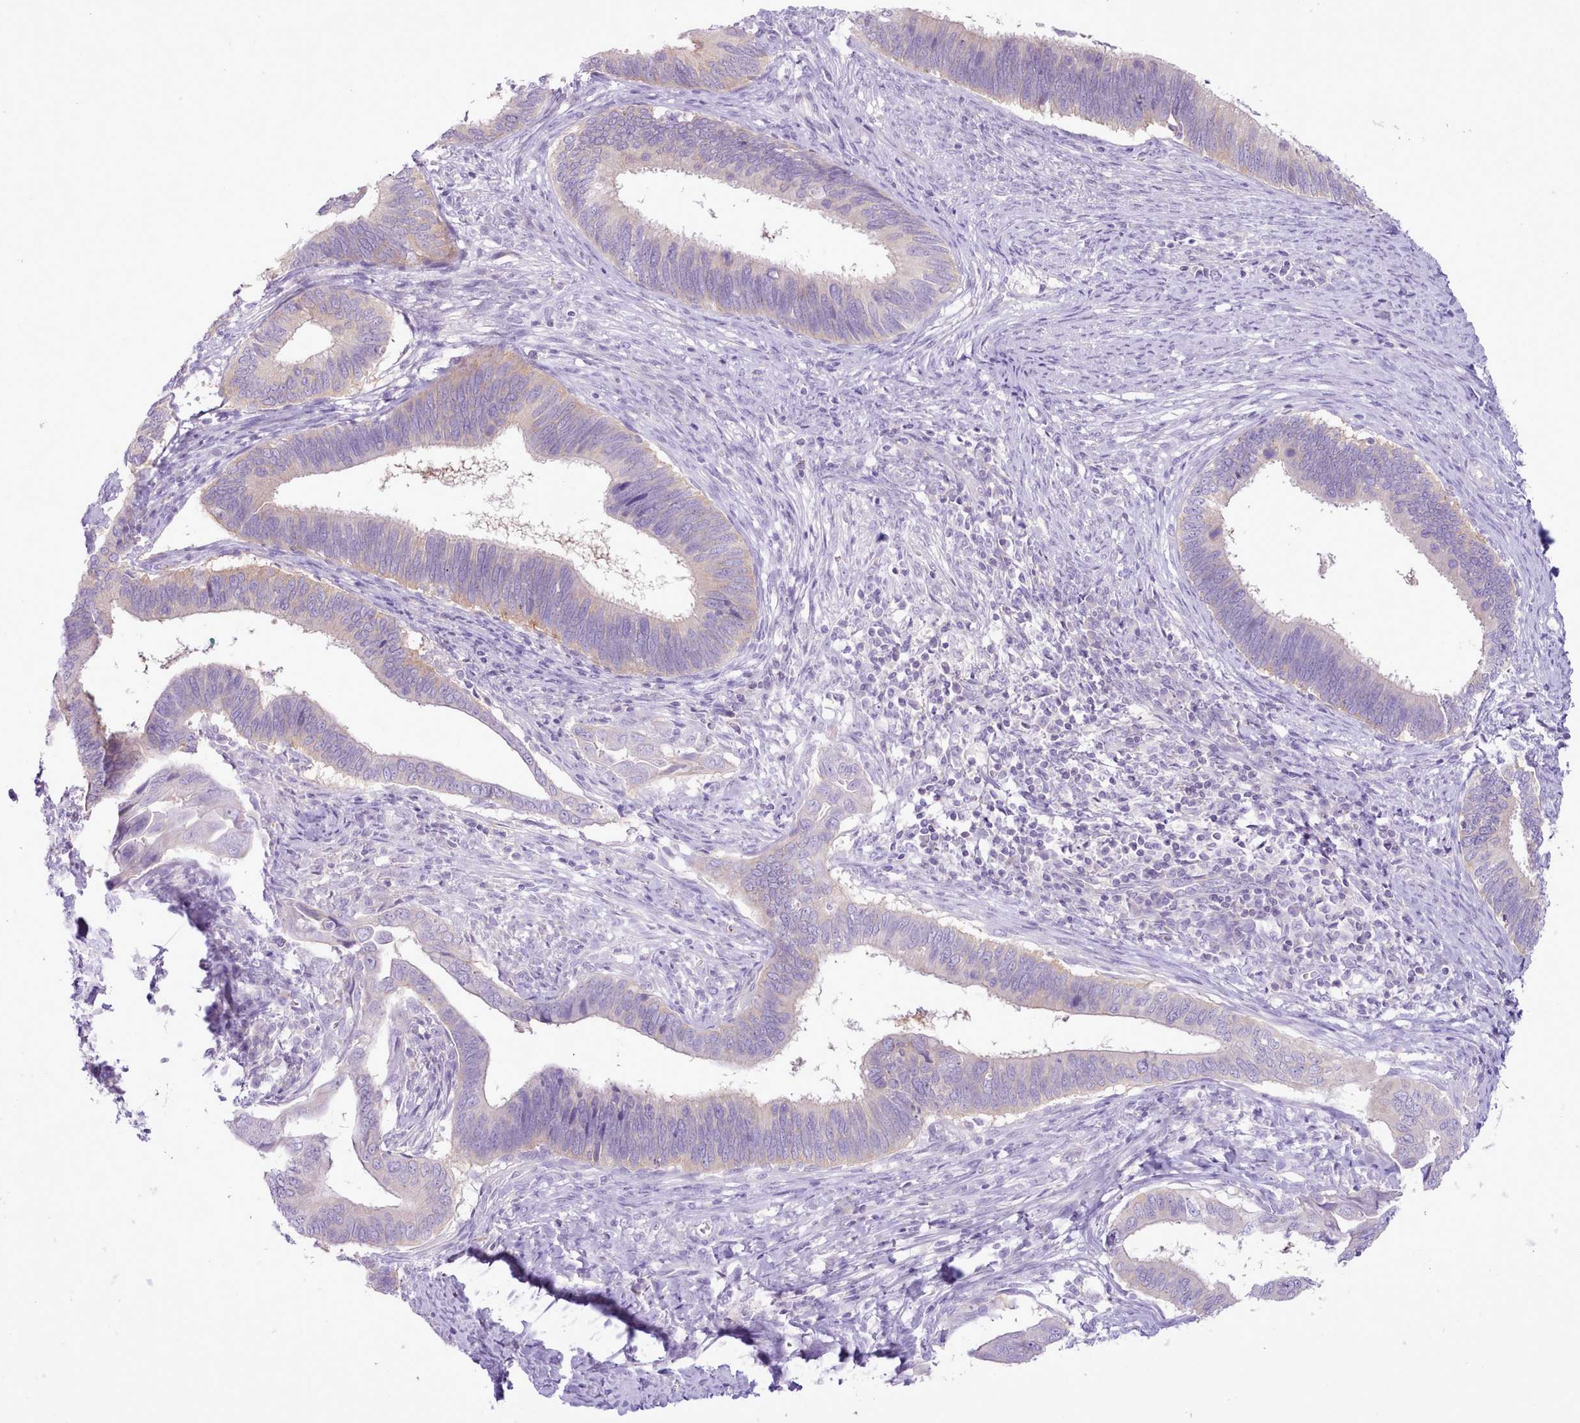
{"staining": {"intensity": "negative", "quantity": "none", "location": "none"}, "tissue": "cervical cancer", "cell_type": "Tumor cells", "image_type": "cancer", "snomed": [{"axis": "morphology", "description": "Adenocarcinoma, NOS"}, {"axis": "topography", "description": "Cervix"}], "caption": "The histopathology image demonstrates no significant positivity in tumor cells of cervical cancer. (DAB IHC with hematoxylin counter stain).", "gene": "MDFI", "patient": {"sex": "female", "age": 42}}